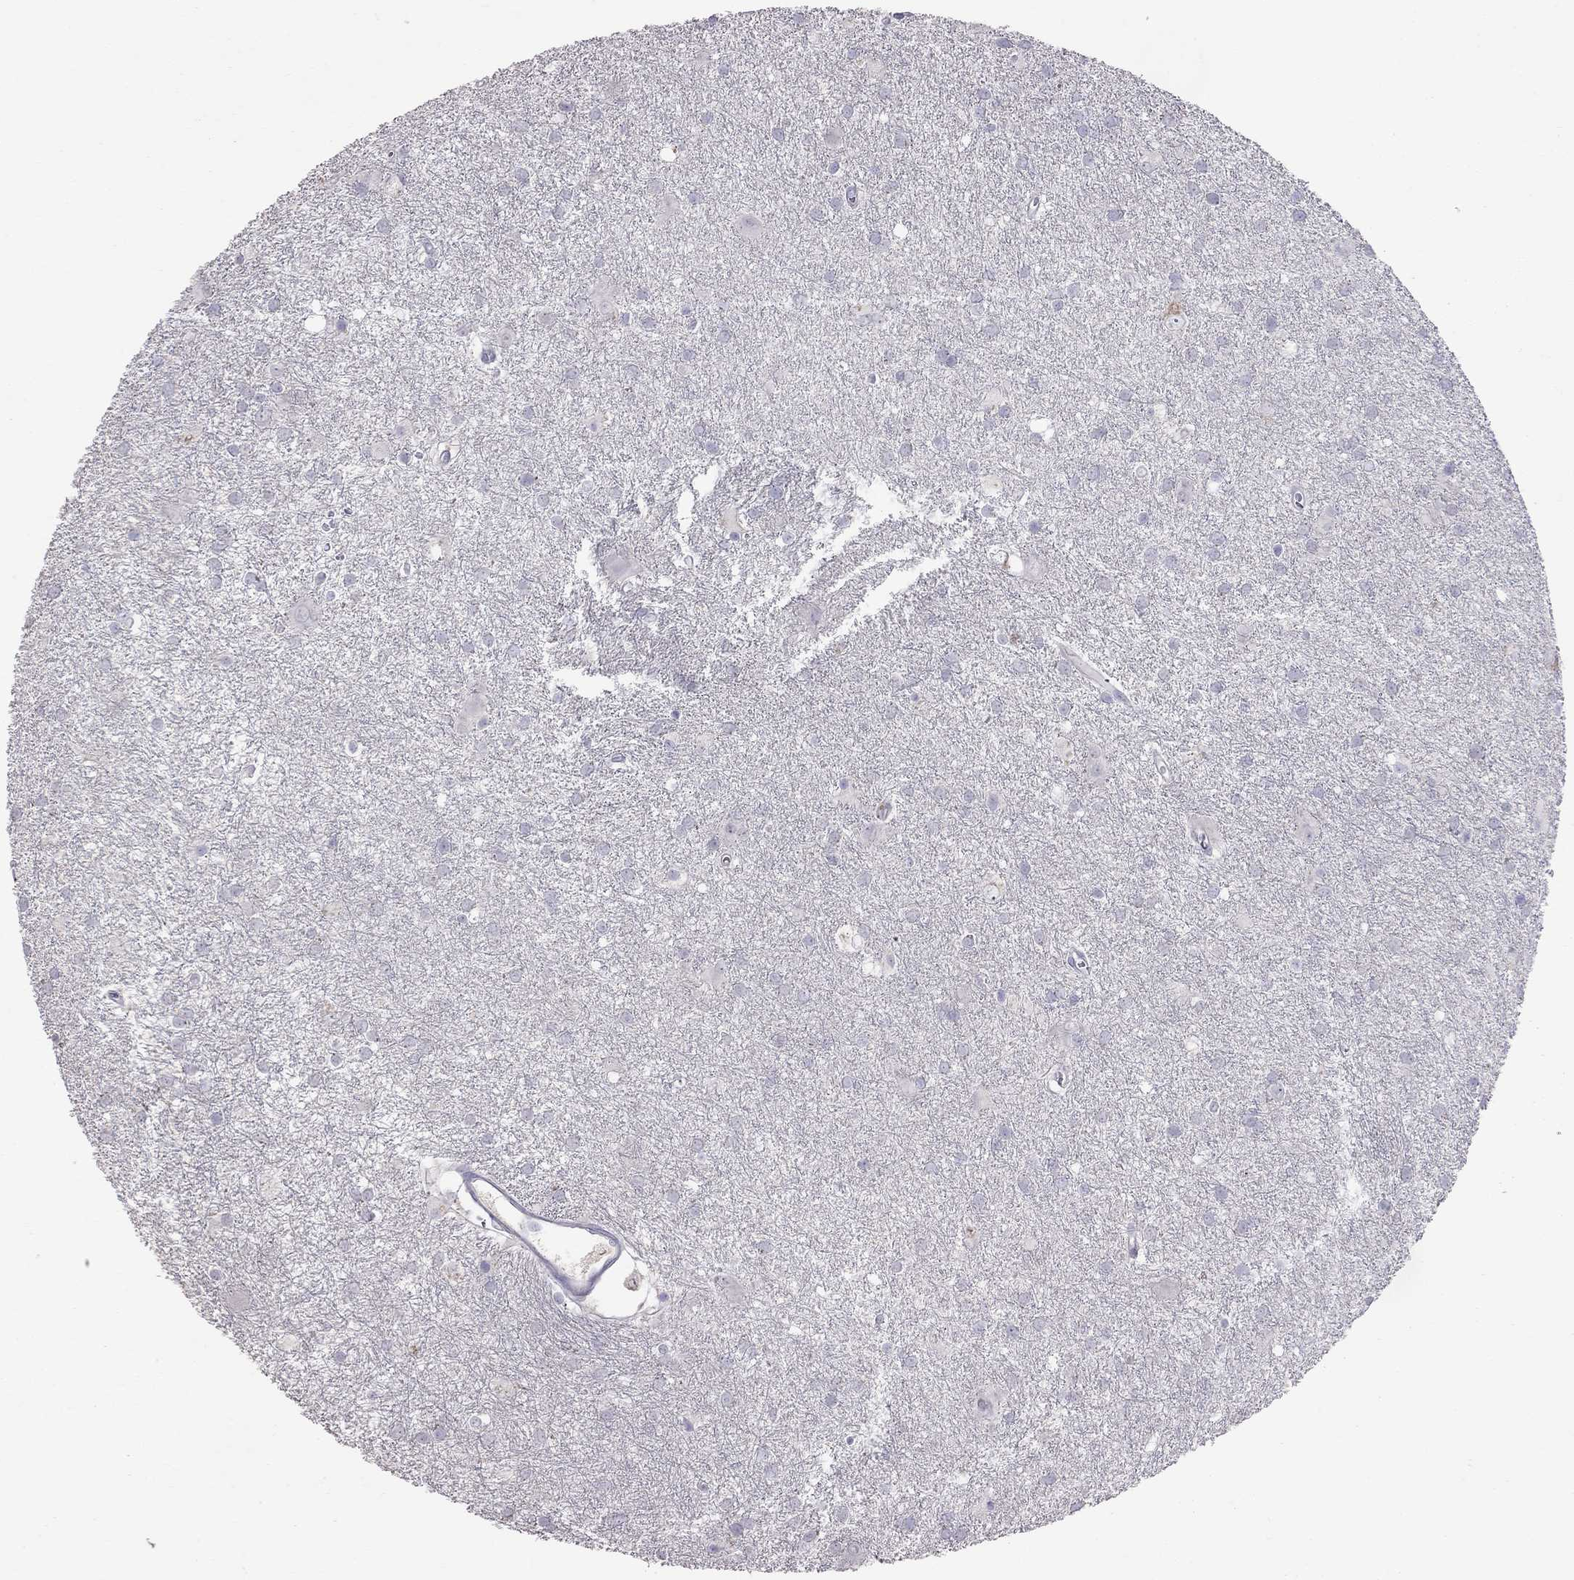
{"staining": {"intensity": "negative", "quantity": "none", "location": "none"}, "tissue": "glioma", "cell_type": "Tumor cells", "image_type": "cancer", "snomed": [{"axis": "morphology", "description": "Glioma, malignant, Low grade"}, {"axis": "topography", "description": "Brain"}], "caption": "High magnification brightfield microscopy of malignant glioma (low-grade) stained with DAB (brown) and counterstained with hematoxylin (blue): tumor cells show no significant positivity. Brightfield microscopy of IHC stained with DAB (3,3'-diaminobenzidine) (brown) and hematoxylin (blue), captured at high magnification.", "gene": "CFAP91", "patient": {"sex": "male", "age": 58}}